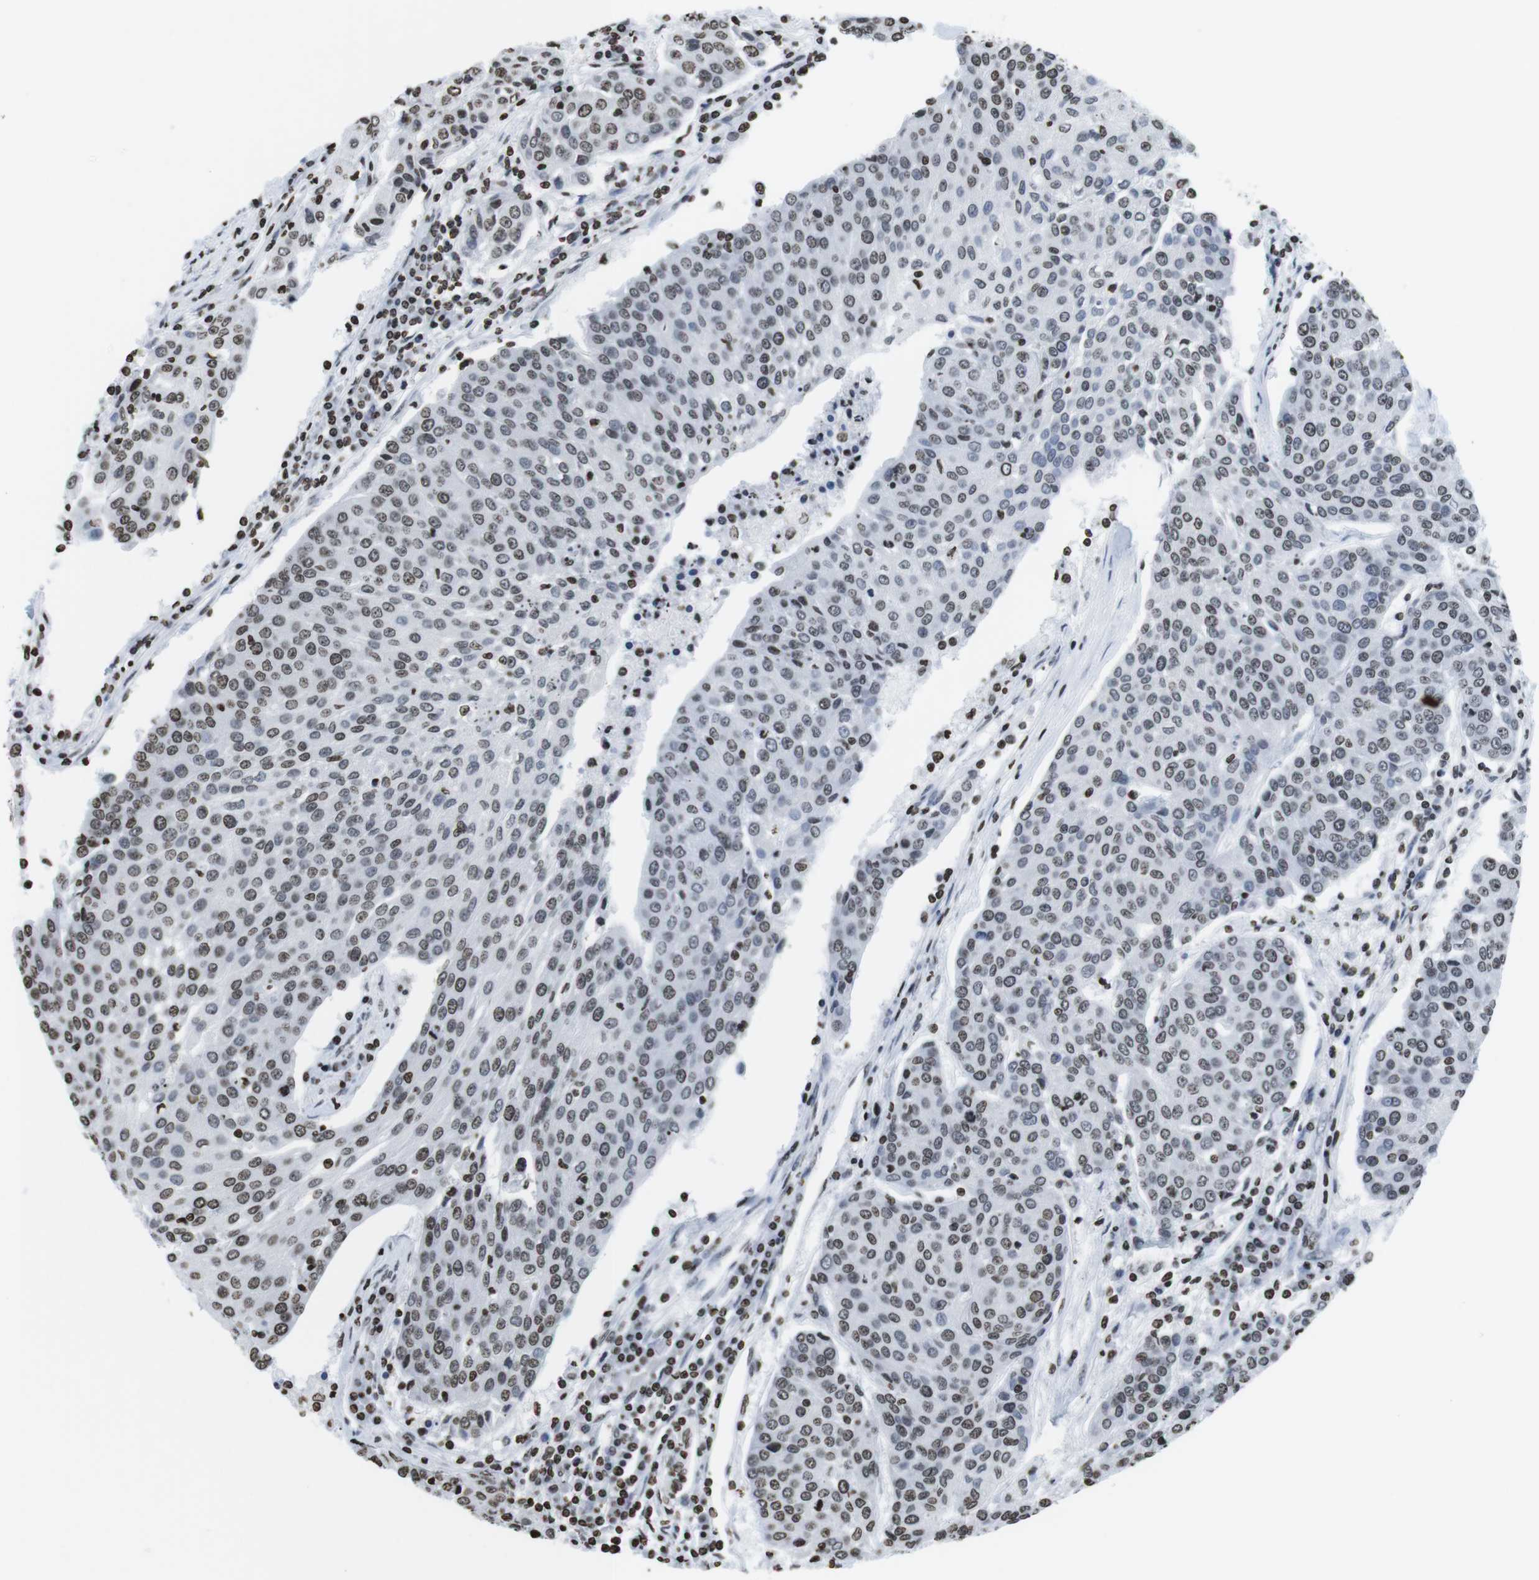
{"staining": {"intensity": "moderate", "quantity": "25%-75%", "location": "nuclear"}, "tissue": "urothelial cancer", "cell_type": "Tumor cells", "image_type": "cancer", "snomed": [{"axis": "morphology", "description": "Urothelial carcinoma, High grade"}, {"axis": "topography", "description": "Urinary bladder"}], "caption": "High-magnification brightfield microscopy of urothelial cancer stained with DAB (3,3'-diaminobenzidine) (brown) and counterstained with hematoxylin (blue). tumor cells exhibit moderate nuclear positivity is appreciated in about25%-75% of cells.", "gene": "BSX", "patient": {"sex": "female", "age": 85}}